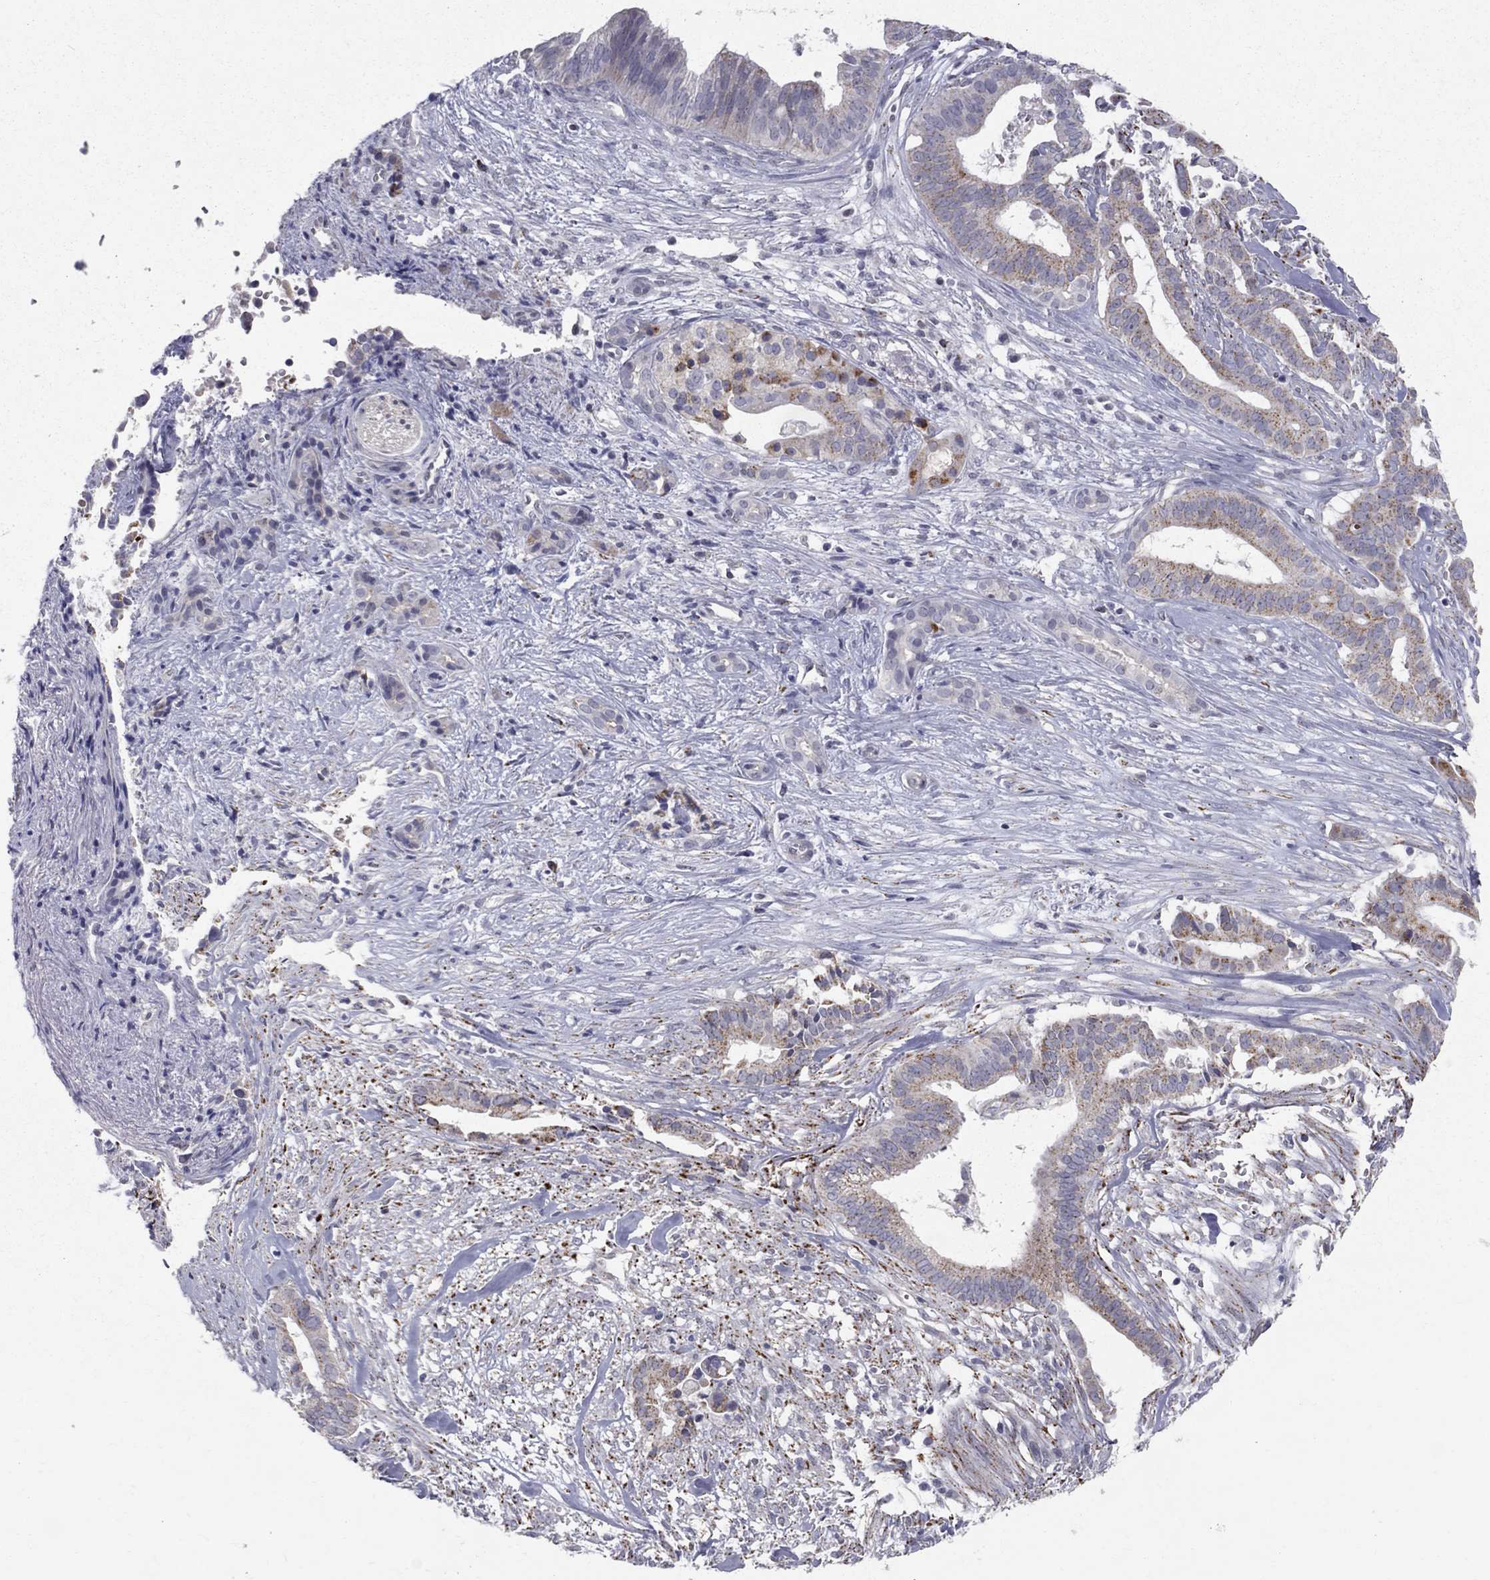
{"staining": {"intensity": "moderate", "quantity": "25%-75%", "location": "cytoplasmic/membranous"}, "tissue": "pancreatic cancer", "cell_type": "Tumor cells", "image_type": "cancer", "snomed": [{"axis": "morphology", "description": "Adenocarcinoma, NOS"}, {"axis": "topography", "description": "Pancreas"}], "caption": "A high-resolution image shows immunohistochemistry staining of adenocarcinoma (pancreatic), which displays moderate cytoplasmic/membranous staining in about 25%-75% of tumor cells.", "gene": "CLIC6", "patient": {"sex": "male", "age": 61}}